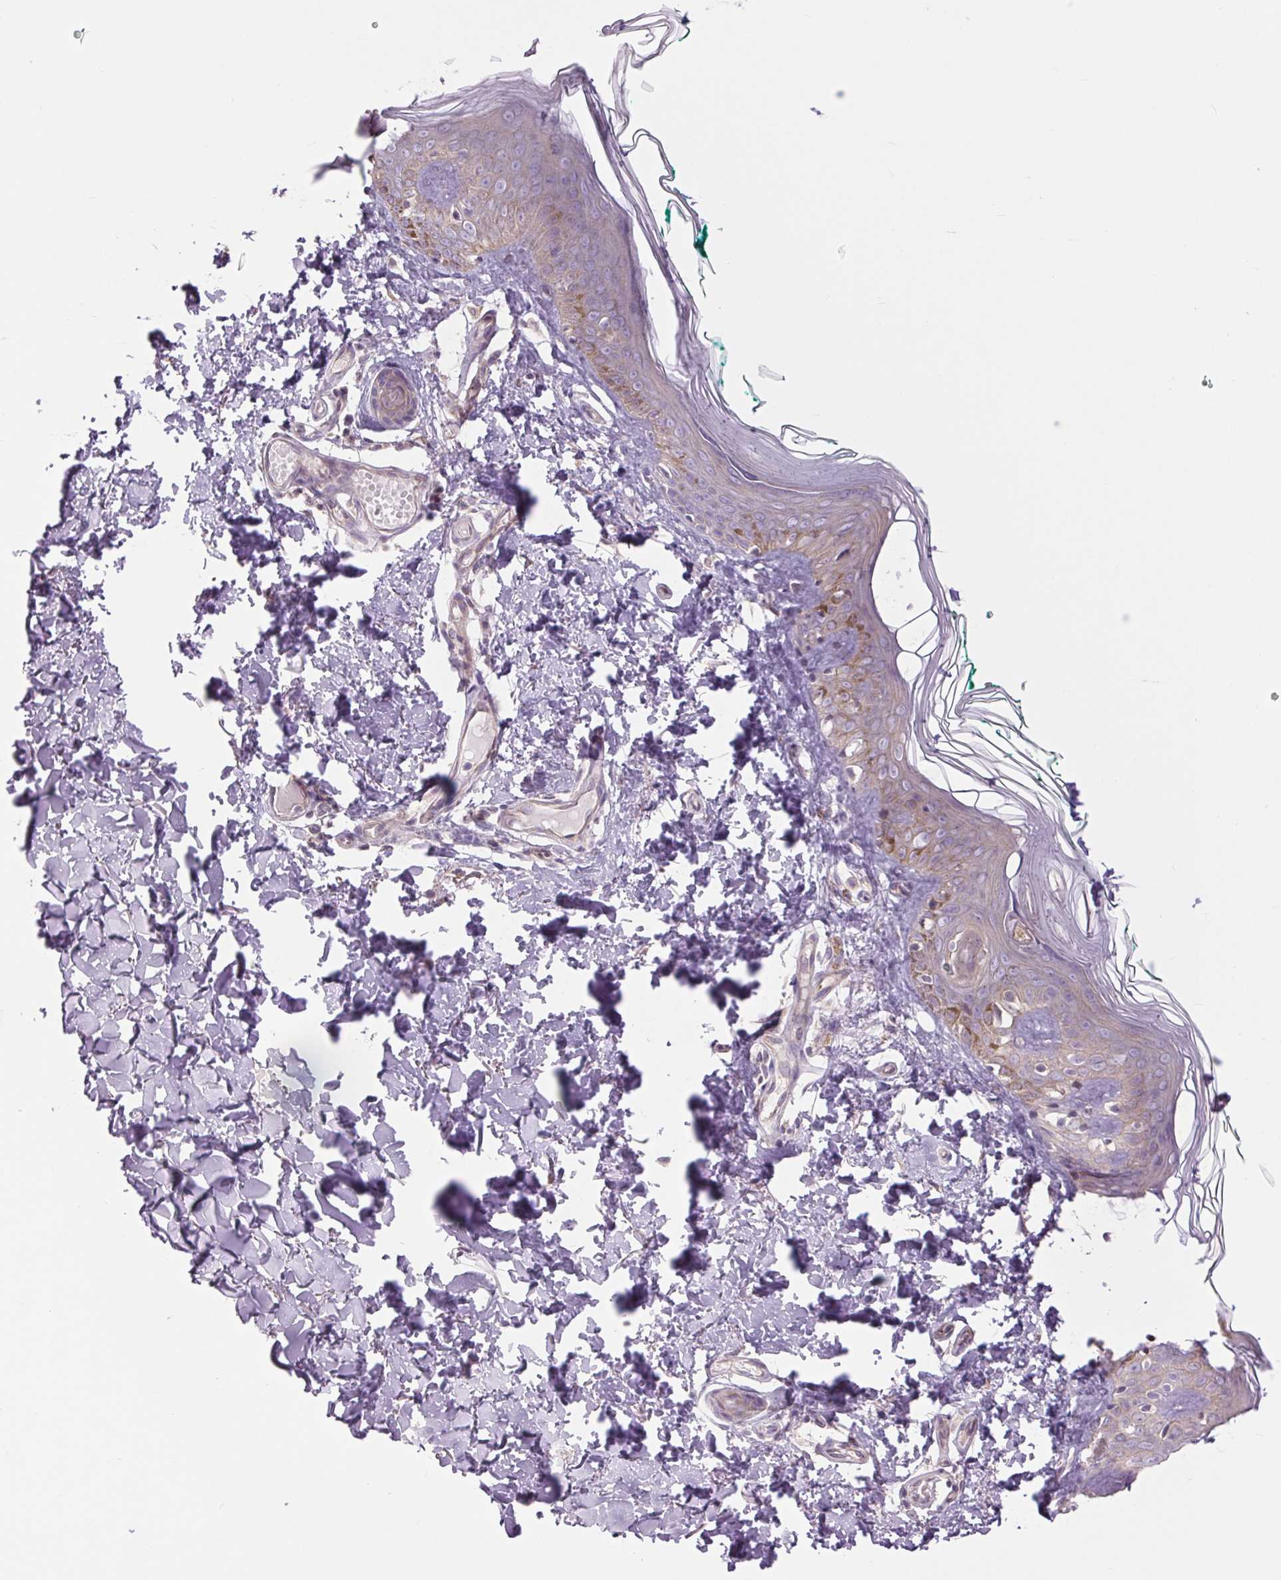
{"staining": {"intensity": "negative", "quantity": "none", "location": "none"}, "tissue": "skin", "cell_type": "Fibroblasts", "image_type": "normal", "snomed": [{"axis": "morphology", "description": "Normal tissue, NOS"}, {"axis": "topography", "description": "Skin"}, {"axis": "topography", "description": "Peripheral nerve tissue"}], "caption": "This is a histopathology image of IHC staining of unremarkable skin, which shows no staining in fibroblasts.", "gene": "CTNNA3", "patient": {"sex": "female", "age": 45}}